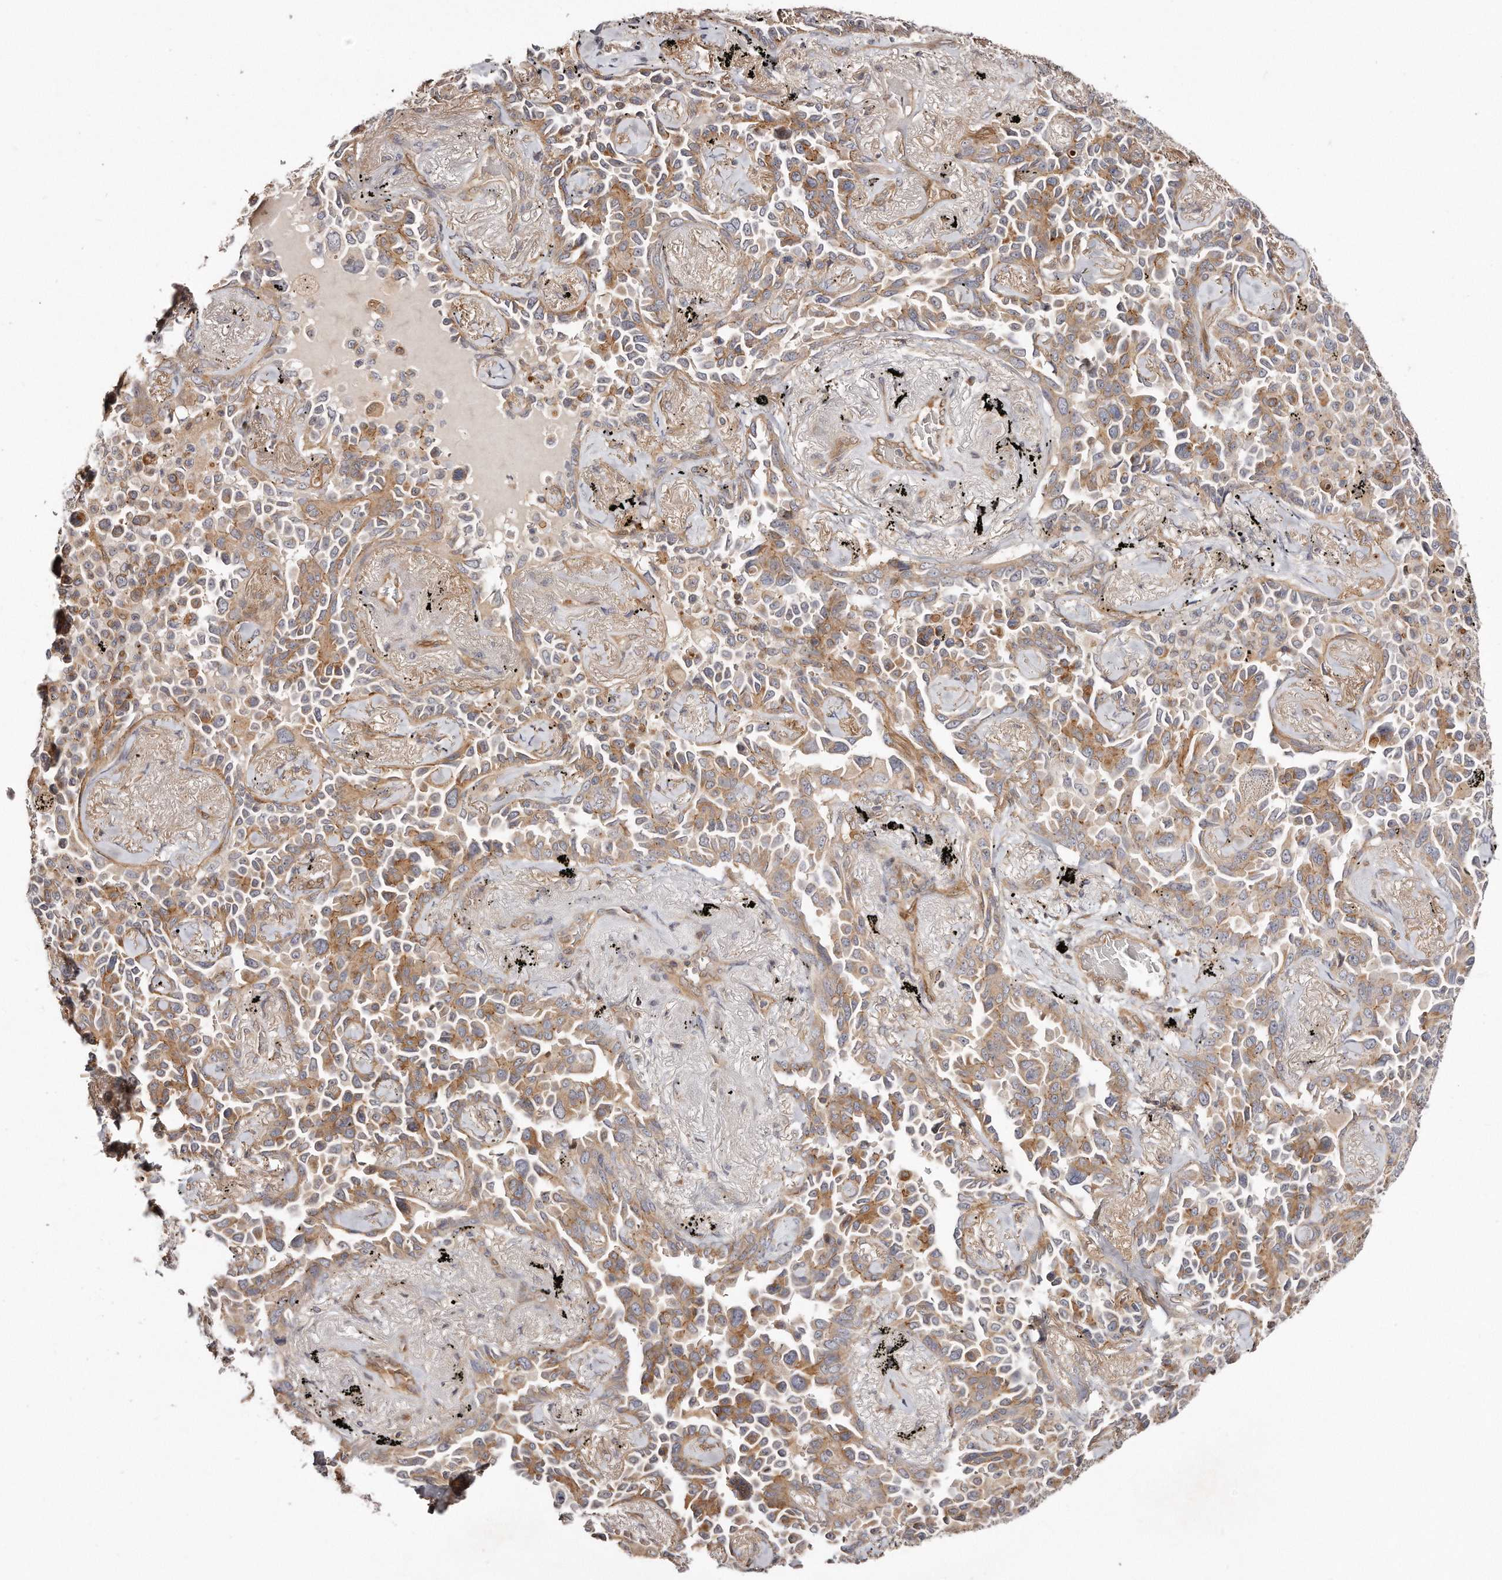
{"staining": {"intensity": "moderate", "quantity": ">75%", "location": "cytoplasmic/membranous"}, "tissue": "lung cancer", "cell_type": "Tumor cells", "image_type": "cancer", "snomed": [{"axis": "morphology", "description": "Adenocarcinoma, NOS"}, {"axis": "topography", "description": "Lung"}], "caption": "Adenocarcinoma (lung) stained for a protein (brown) demonstrates moderate cytoplasmic/membranous positive expression in approximately >75% of tumor cells.", "gene": "GBP4", "patient": {"sex": "female", "age": 67}}